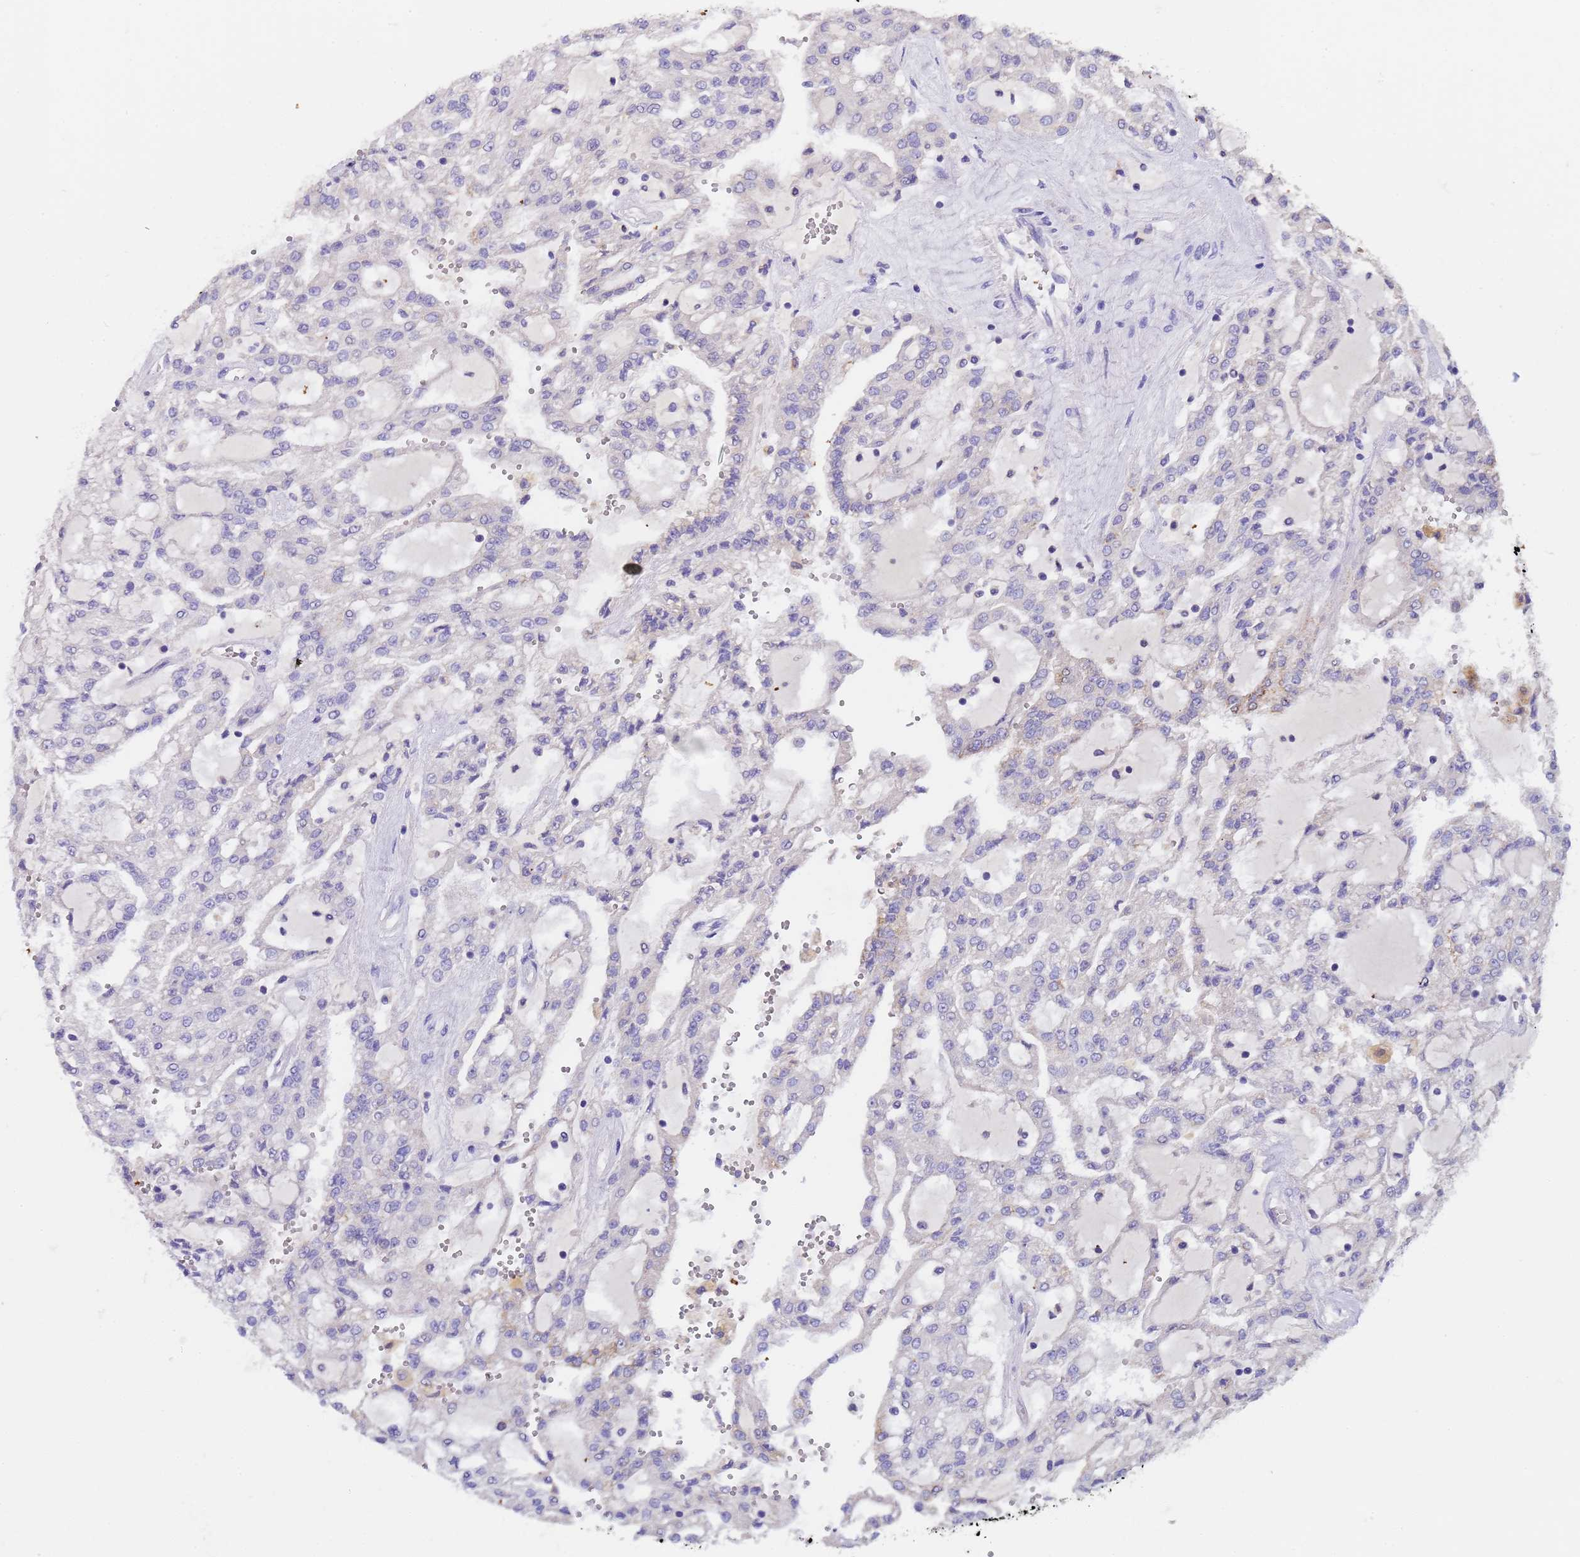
{"staining": {"intensity": "negative", "quantity": "none", "location": "none"}, "tissue": "renal cancer", "cell_type": "Tumor cells", "image_type": "cancer", "snomed": [{"axis": "morphology", "description": "Adenocarcinoma, NOS"}, {"axis": "topography", "description": "Kidney"}], "caption": "DAB (3,3'-diaminobenzidine) immunohistochemical staining of human renal adenocarcinoma demonstrates no significant expression in tumor cells. (Immunohistochemistry, brightfield microscopy, high magnification).", "gene": "SLC24A3", "patient": {"sex": "male", "age": 63}}